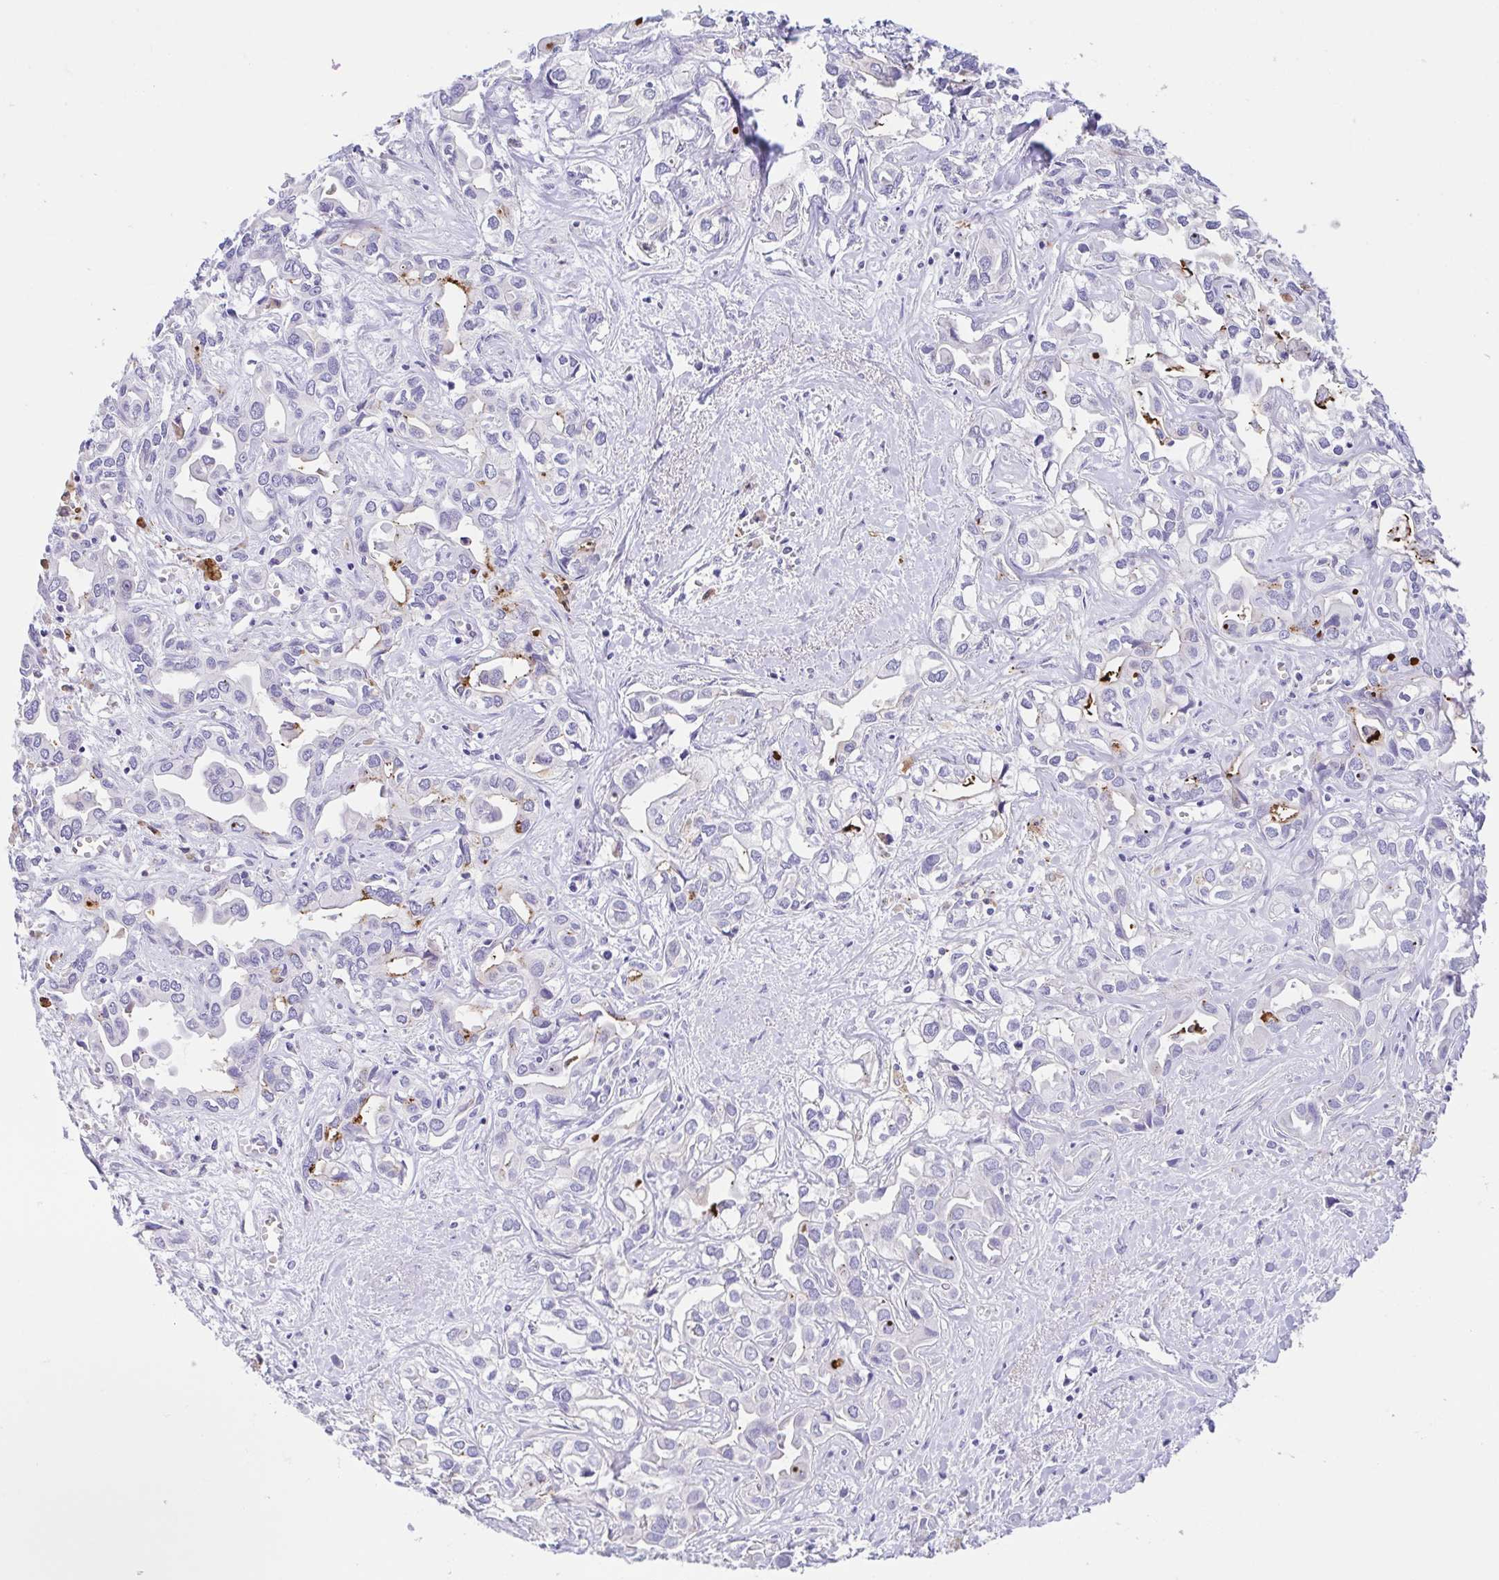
{"staining": {"intensity": "negative", "quantity": "none", "location": "none"}, "tissue": "liver cancer", "cell_type": "Tumor cells", "image_type": "cancer", "snomed": [{"axis": "morphology", "description": "Cholangiocarcinoma"}, {"axis": "topography", "description": "Liver"}], "caption": "Liver cancer stained for a protein using immunohistochemistry (IHC) demonstrates no staining tumor cells.", "gene": "ARPP21", "patient": {"sex": "female", "age": 64}}